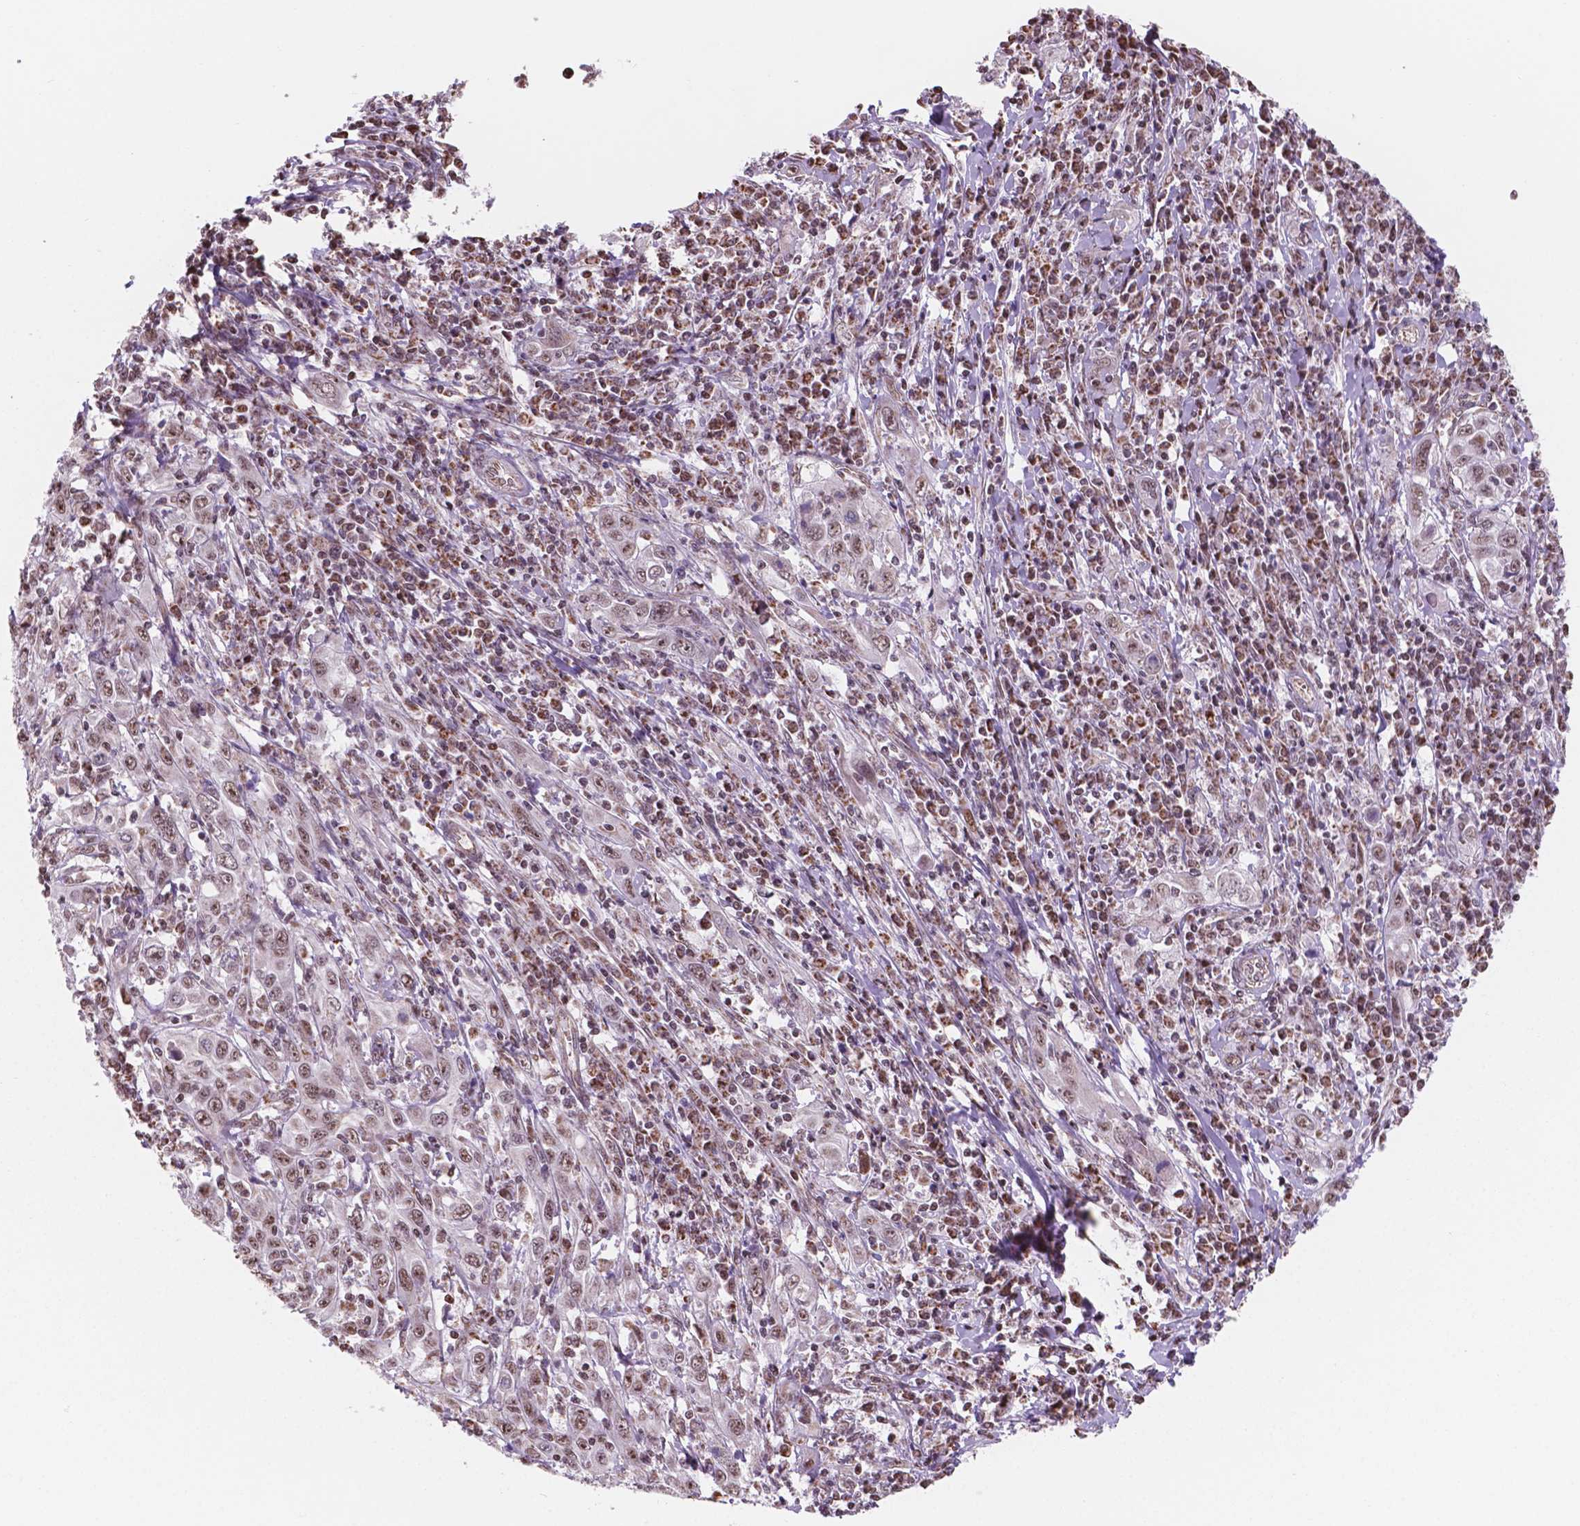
{"staining": {"intensity": "moderate", "quantity": ">75%", "location": "nuclear"}, "tissue": "cervical cancer", "cell_type": "Tumor cells", "image_type": "cancer", "snomed": [{"axis": "morphology", "description": "Squamous cell carcinoma, NOS"}, {"axis": "topography", "description": "Cervix"}], "caption": "This image reveals immunohistochemistry staining of cervical squamous cell carcinoma, with medium moderate nuclear positivity in about >75% of tumor cells.", "gene": "NDUFA10", "patient": {"sex": "female", "age": 46}}